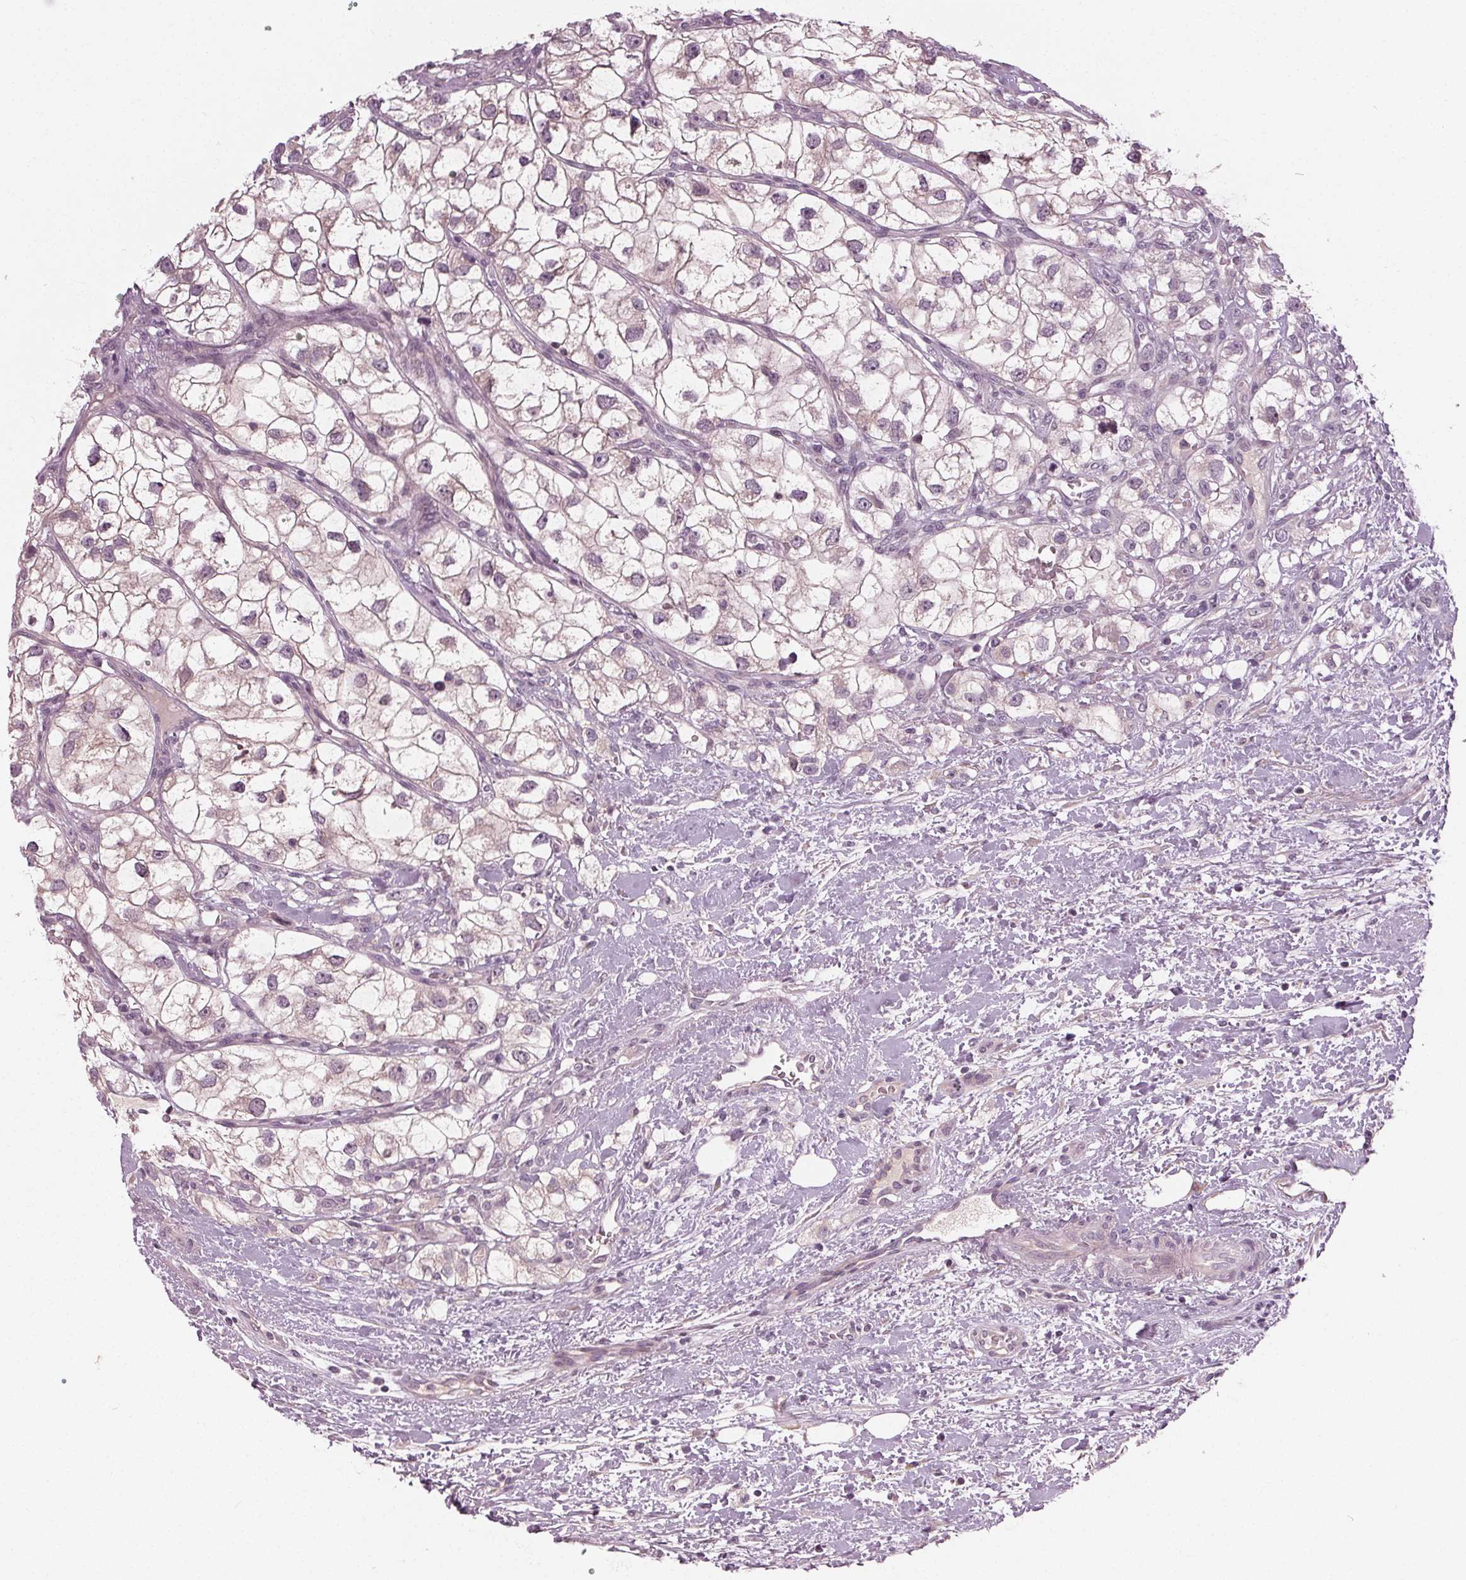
{"staining": {"intensity": "negative", "quantity": "none", "location": "none"}, "tissue": "renal cancer", "cell_type": "Tumor cells", "image_type": "cancer", "snomed": [{"axis": "morphology", "description": "Adenocarcinoma, NOS"}, {"axis": "topography", "description": "Kidney"}], "caption": "Renal adenocarcinoma was stained to show a protein in brown. There is no significant staining in tumor cells.", "gene": "ZNF605", "patient": {"sex": "male", "age": 59}}